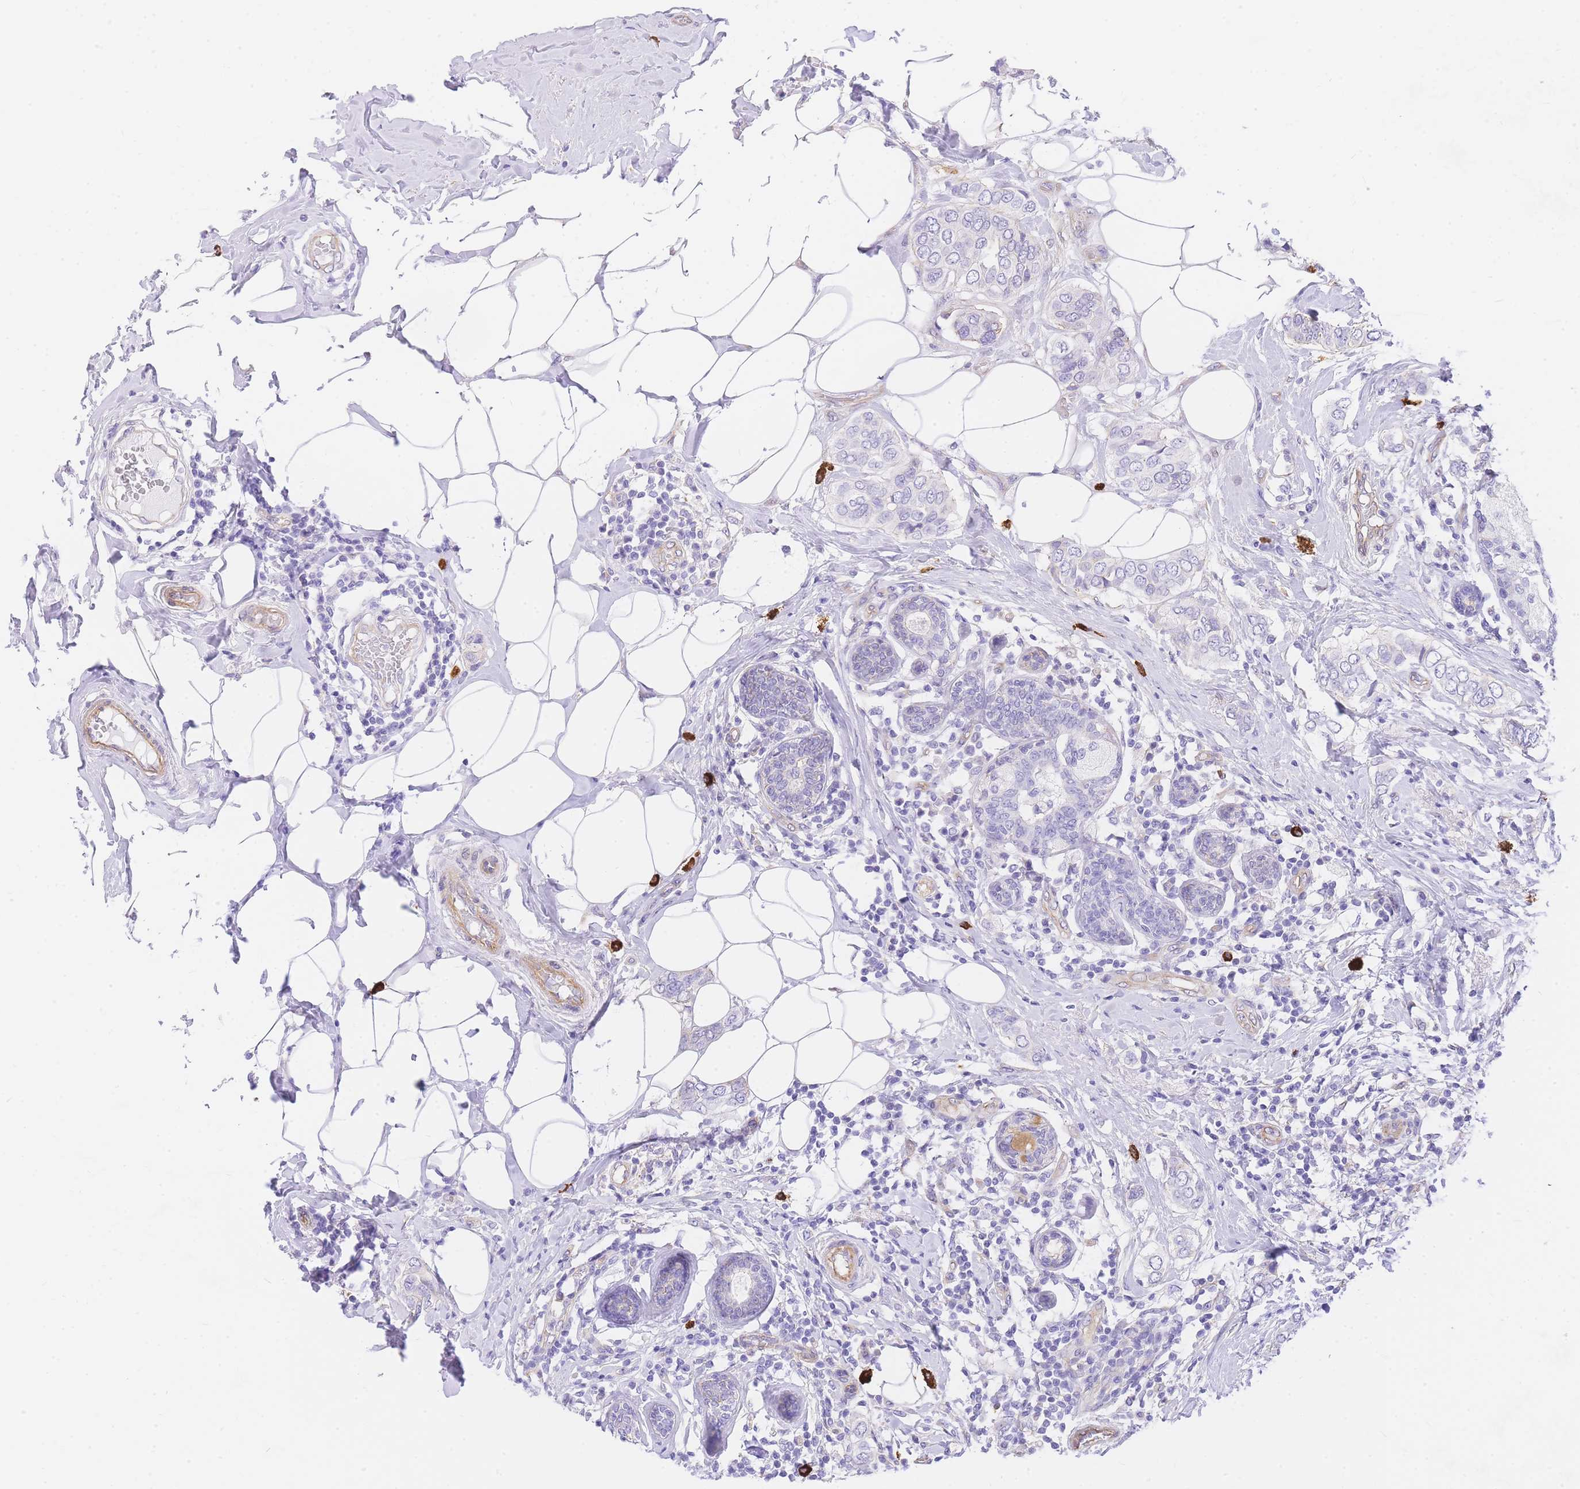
{"staining": {"intensity": "negative", "quantity": "none", "location": "none"}, "tissue": "breast cancer", "cell_type": "Tumor cells", "image_type": "cancer", "snomed": [{"axis": "morphology", "description": "Lobular carcinoma"}, {"axis": "topography", "description": "Breast"}], "caption": "Photomicrograph shows no protein positivity in tumor cells of breast cancer tissue. (DAB (3,3'-diaminobenzidine) IHC, high magnification).", "gene": "SRSF12", "patient": {"sex": "female", "age": 51}}